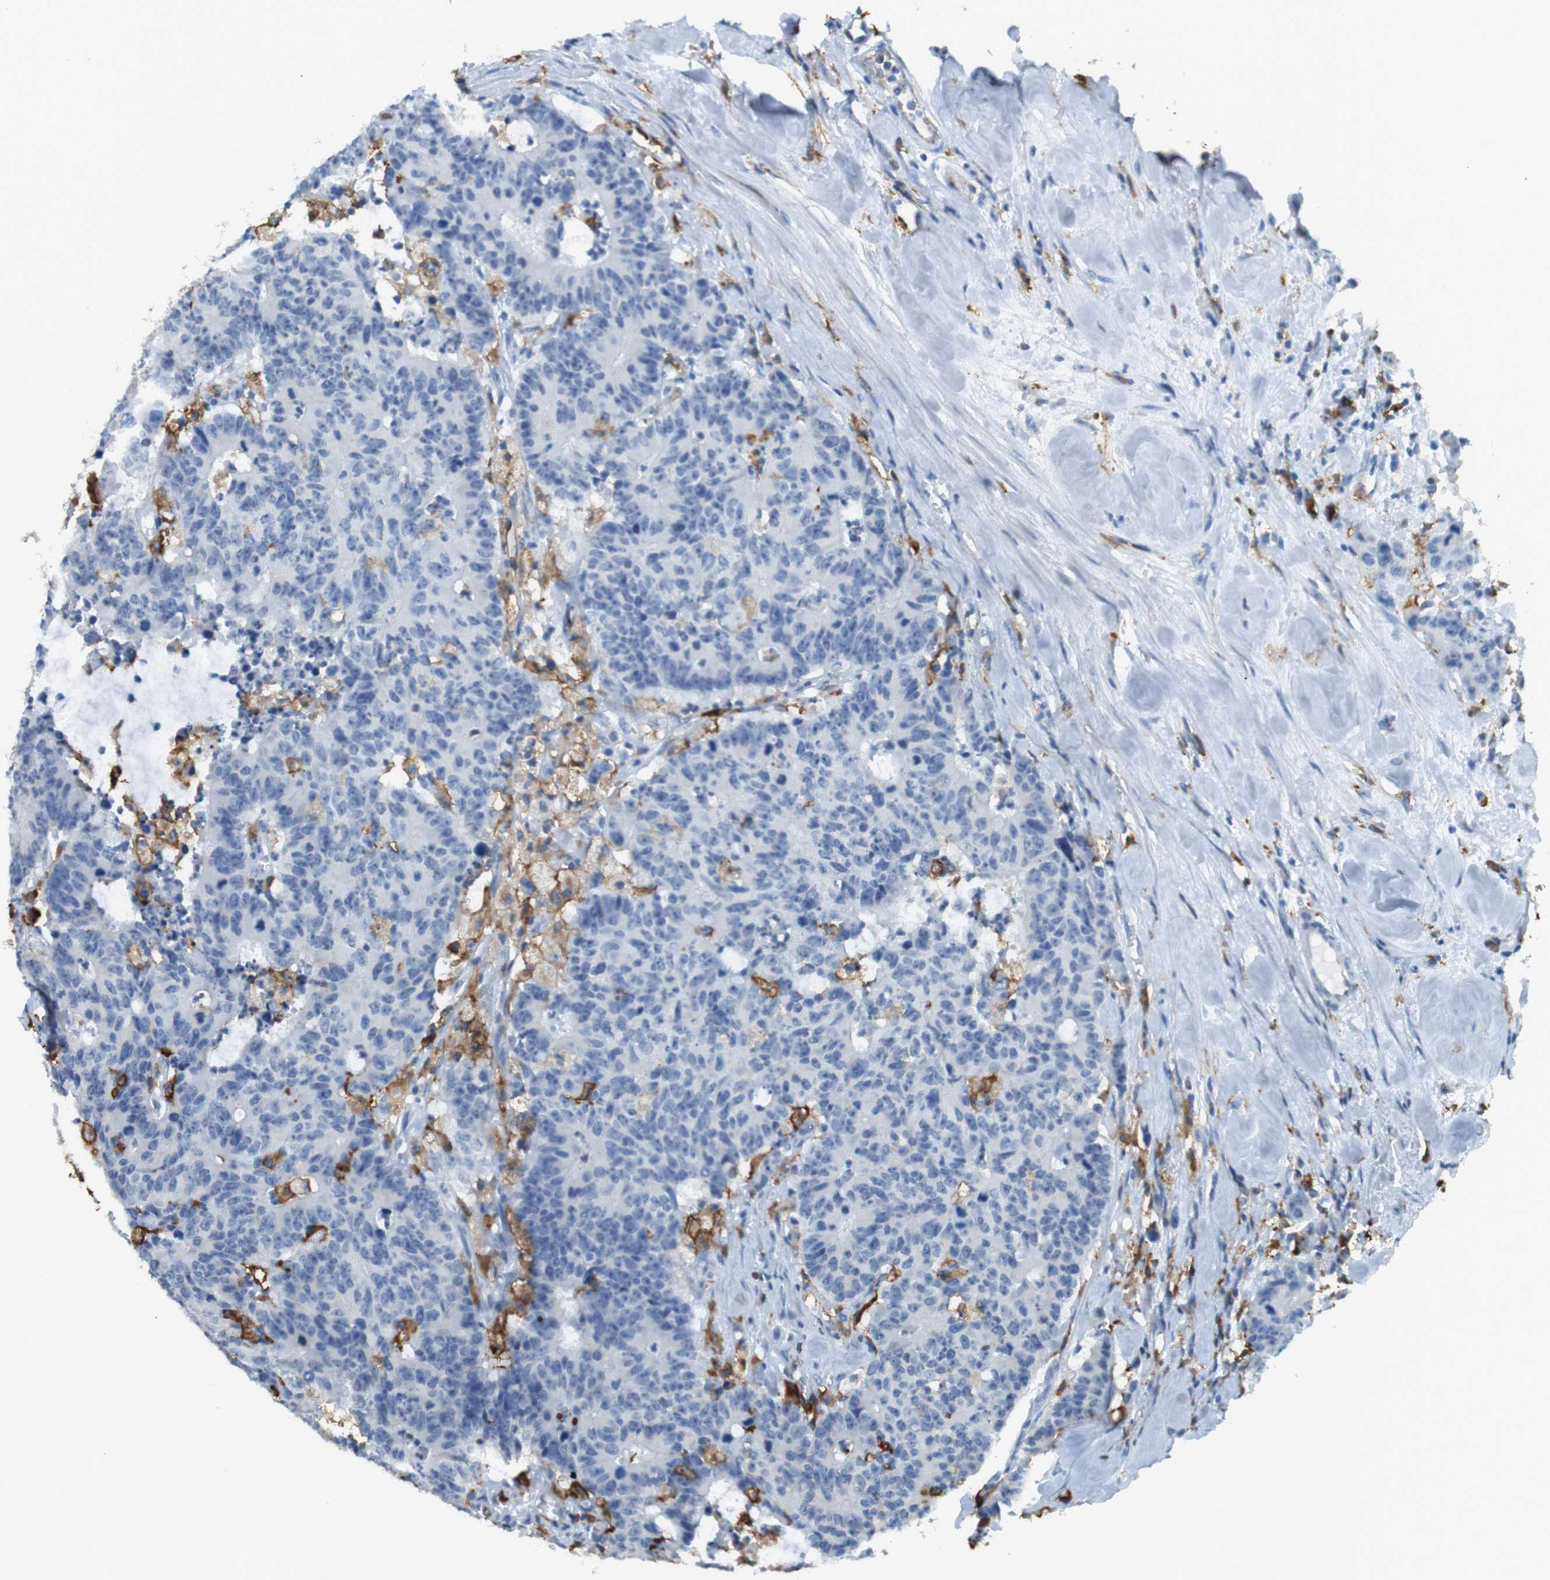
{"staining": {"intensity": "negative", "quantity": "none", "location": "none"}, "tissue": "colorectal cancer", "cell_type": "Tumor cells", "image_type": "cancer", "snomed": [{"axis": "morphology", "description": "Adenocarcinoma, NOS"}, {"axis": "topography", "description": "Colon"}], "caption": "DAB (3,3'-diaminobenzidine) immunohistochemical staining of colorectal adenocarcinoma exhibits no significant expression in tumor cells.", "gene": "HLA-DRA", "patient": {"sex": "female", "age": 86}}